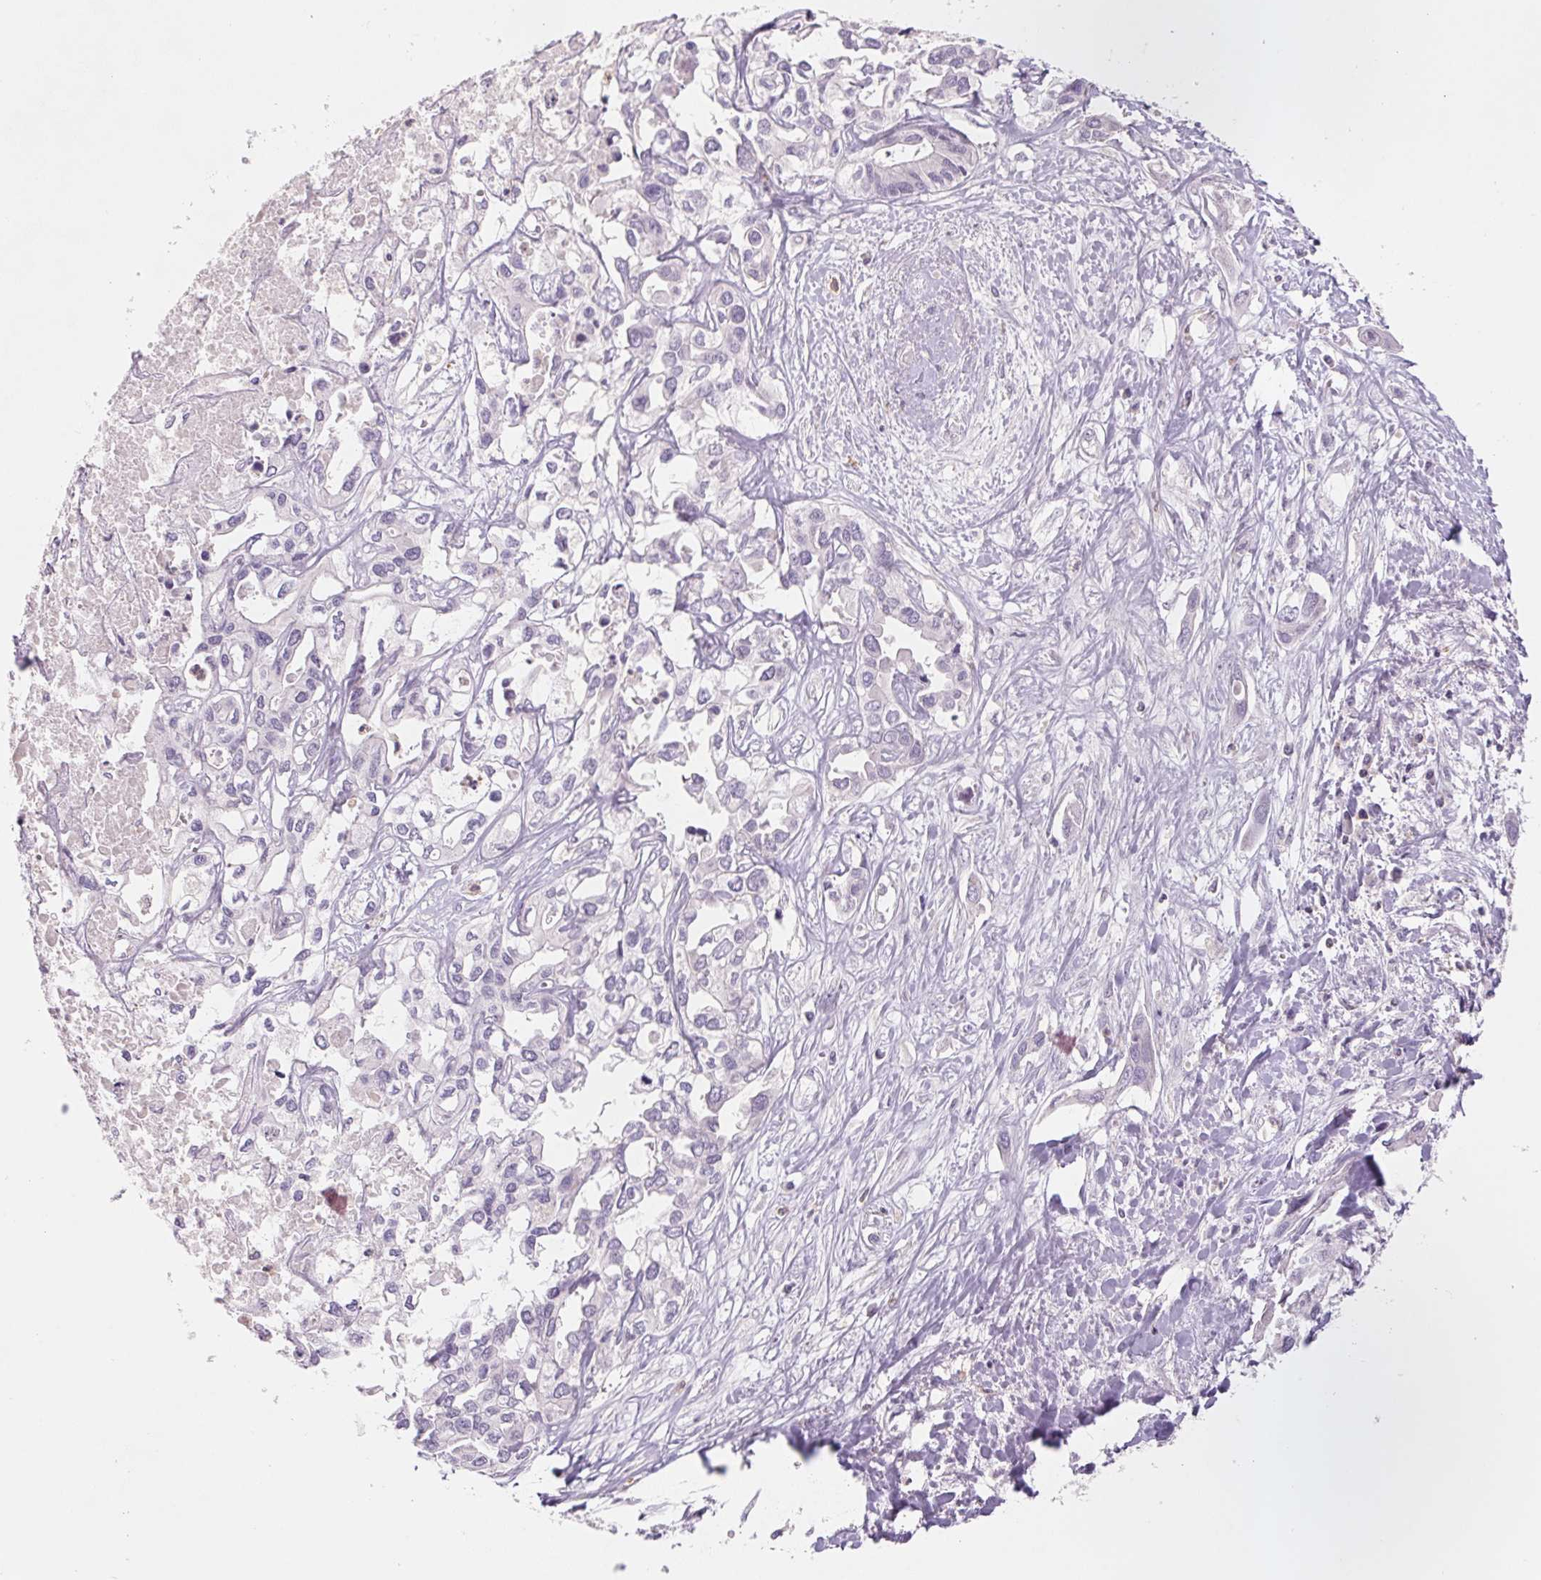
{"staining": {"intensity": "negative", "quantity": "none", "location": "none"}, "tissue": "liver cancer", "cell_type": "Tumor cells", "image_type": "cancer", "snomed": [{"axis": "morphology", "description": "Cholangiocarcinoma"}, {"axis": "topography", "description": "Liver"}], "caption": "Immunohistochemistry (IHC) micrograph of neoplastic tissue: human liver cancer stained with DAB exhibits no significant protein positivity in tumor cells. Brightfield microscopy of IHC stained with DAB (brown) and hematoxylin (blue), captured at high magnification.", "gene": "KIF26A", "patient": {"sex": "female", "age": 64}}